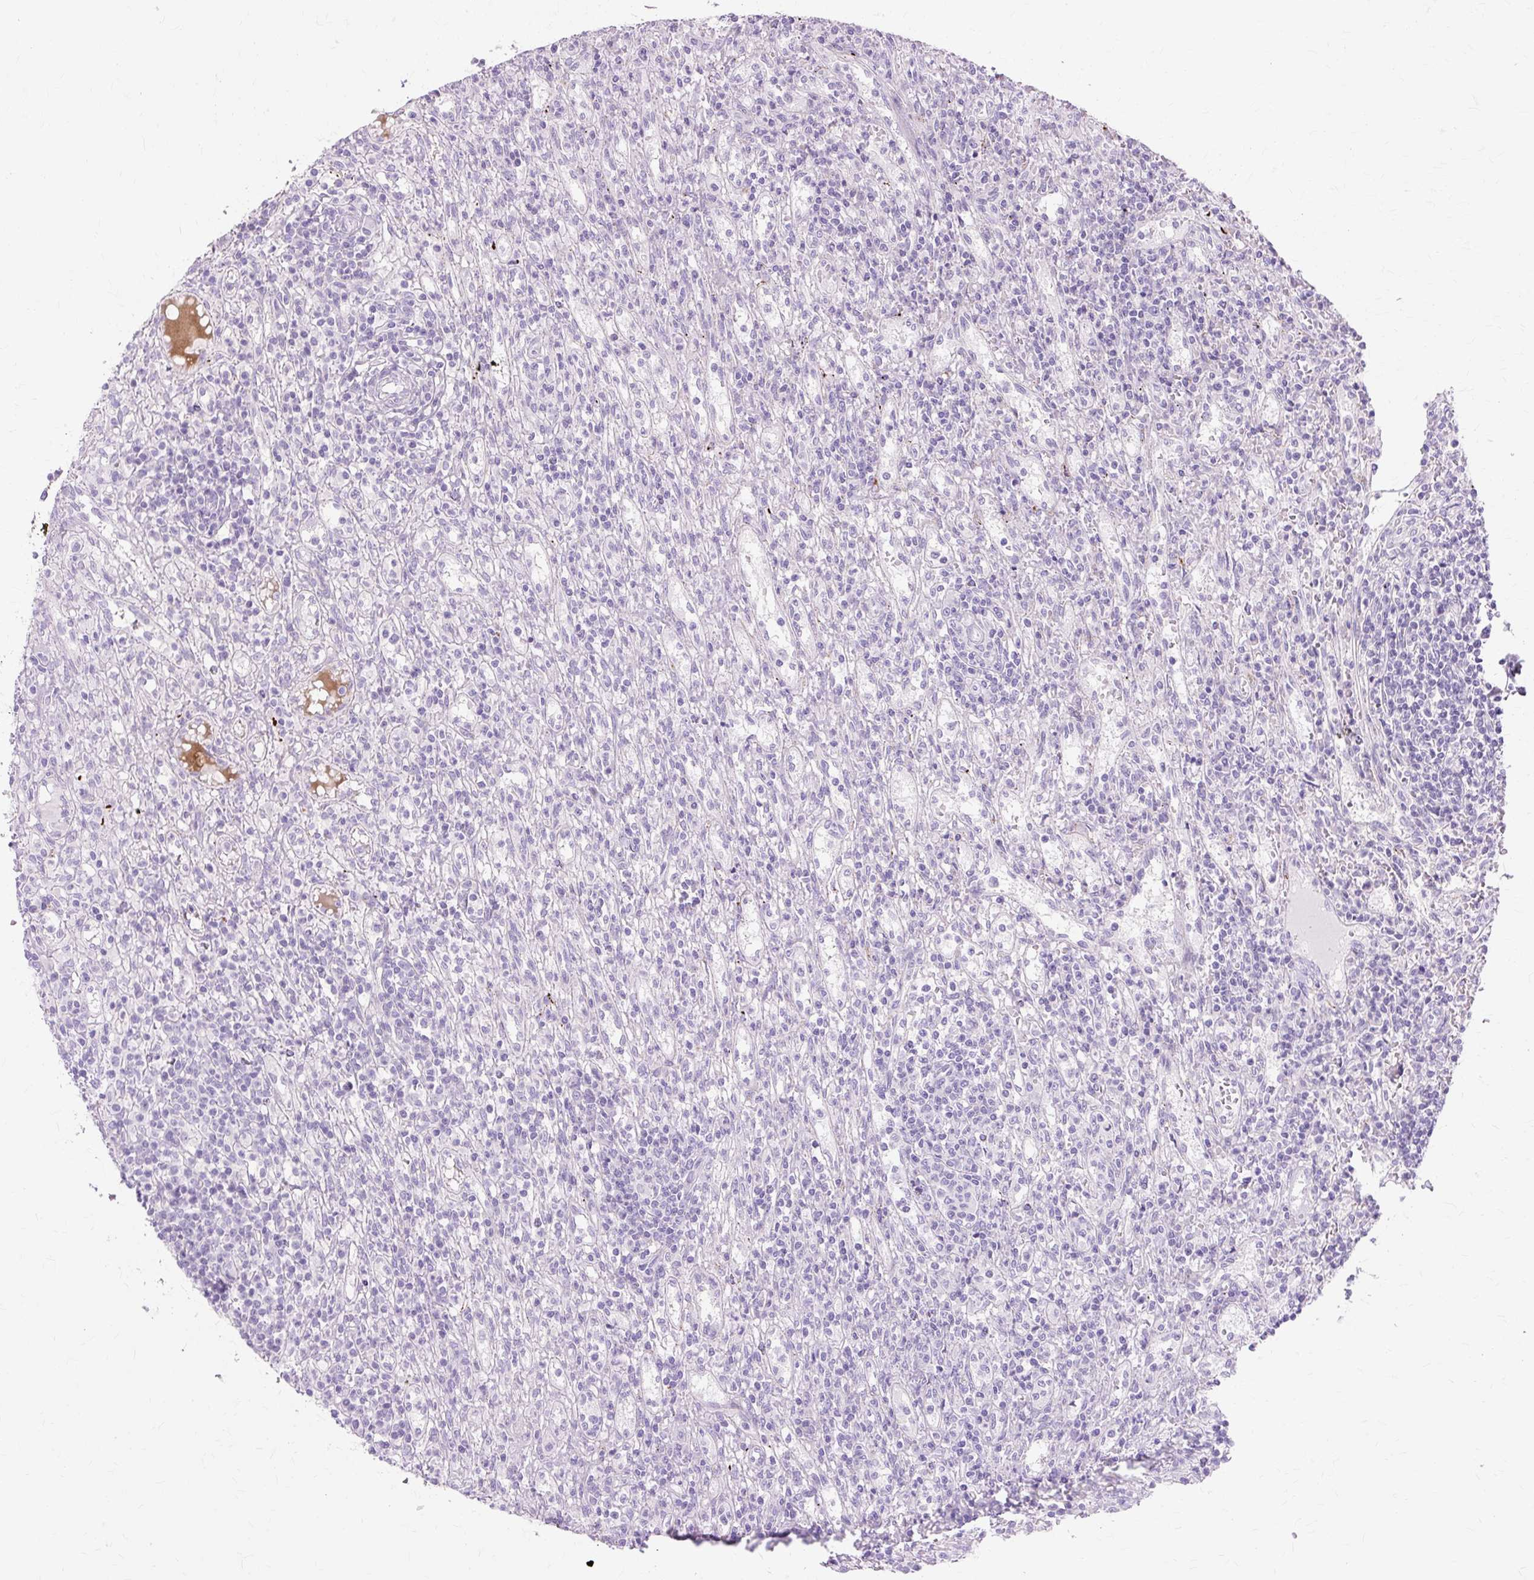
{"staining": {"intensity": "negative", "quantity": "none", "location": "none"}, "tissue": "lymphoma", "cell_type": "Tumor cells", "image_type": "cancer", "snomed": [{"axis": "morphology", "description": "Malignant lymphoma, non-Hodgkin's type, Low grade"}, {"axis": "topography", "description": "Spleen"}], "caption": "Immunohistochemical staining of lymphoma reveals no significant staining in tumor cells. (DAB (3,3'-diaminobenzidine) immunohistochemistry (IHC) visualized using brightfield microscopy, high magnification).", "gene": "IRX2", "patient": {"sex": "male", "age": 76}}